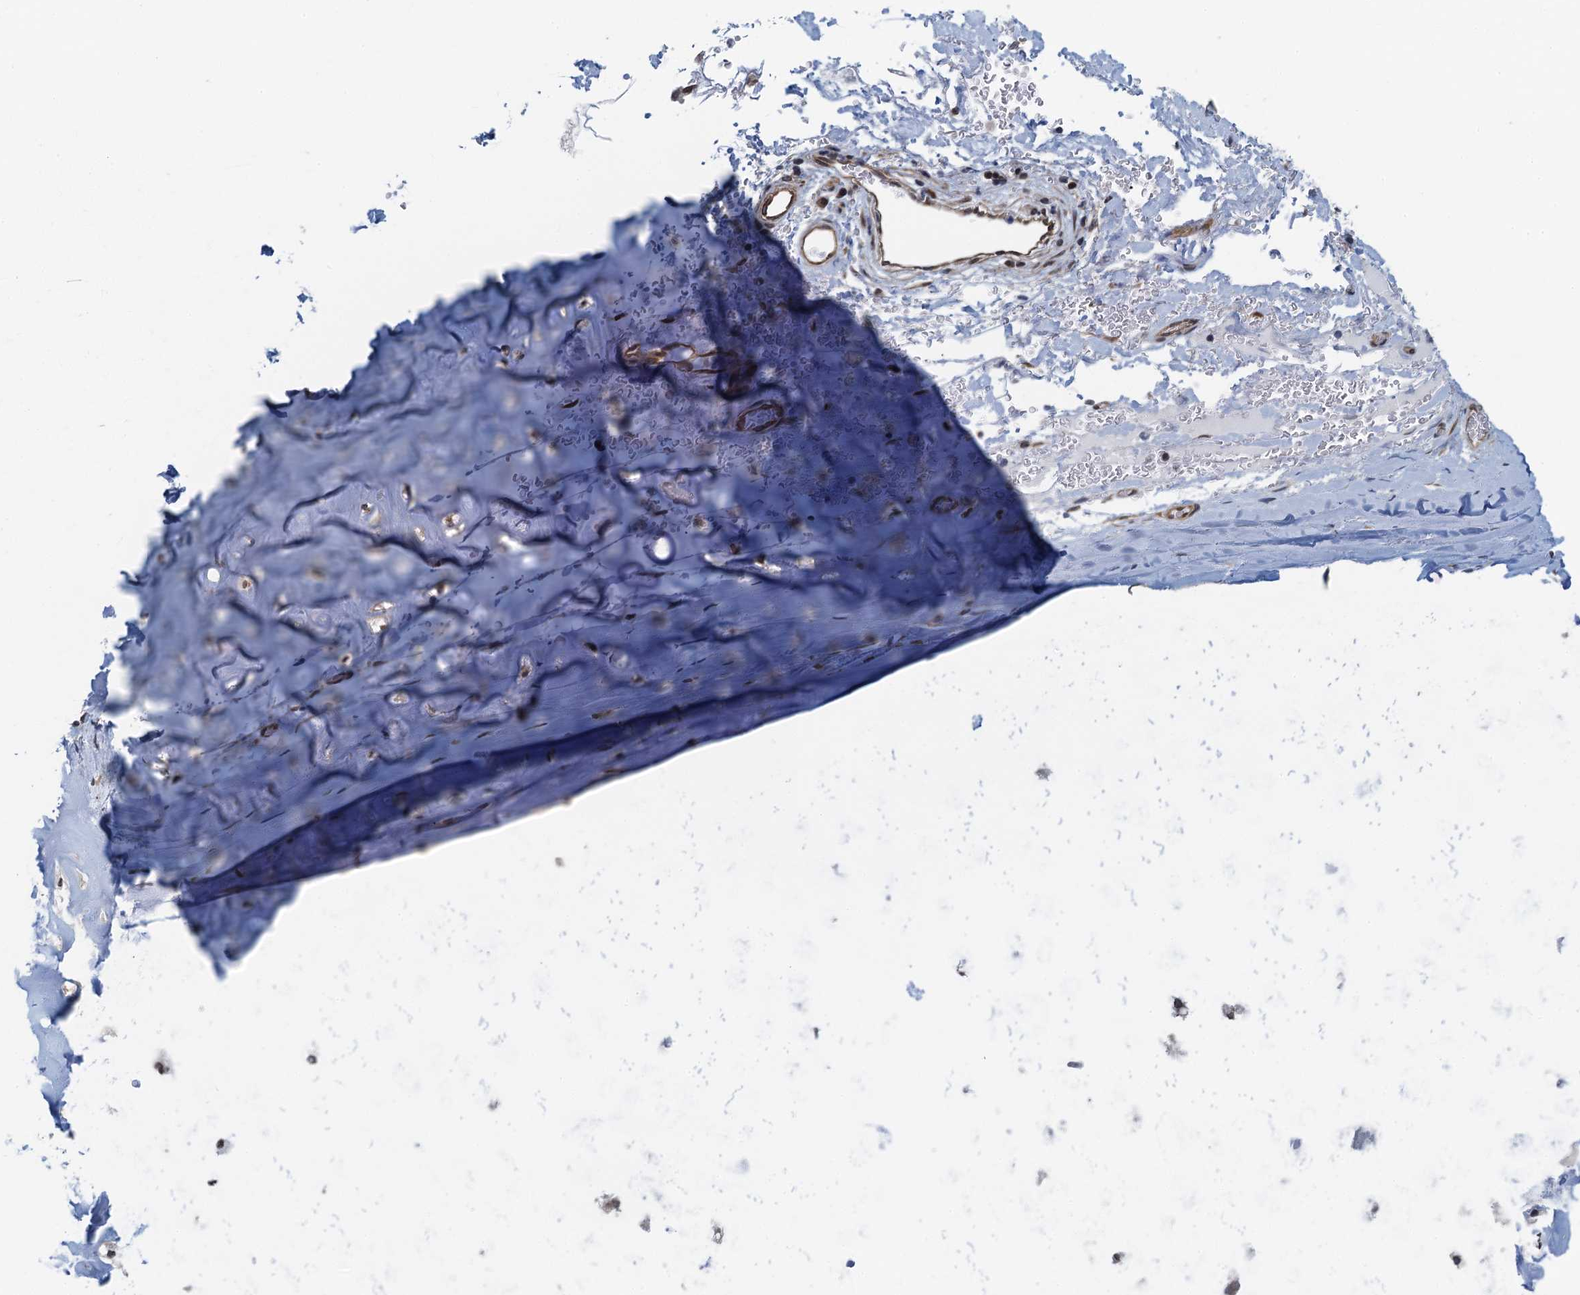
{"staining": {"intensity": "moderate", "quantity": "25%-75%", "location": "nuclear"}, "tissue": "adipose tissue", "cell_type": "Adipocytes", "image_type": "normal", "snomed": [{"axis": "morphology", "description": "Normal tissue, NOS"}, {"axis": "topography", "description": "Cartilage tissue"}], "caption": "This histopathology image reveals benign adipose tissue stained with immunohistochemistry (IHC) to label a protein in brown. The nuclear of adipocytes show moderate positivity for the protein. Nuclei are counter-stained blue.", "gene": "CCDC34", "patient": {"sex": "female", "age": 63}}